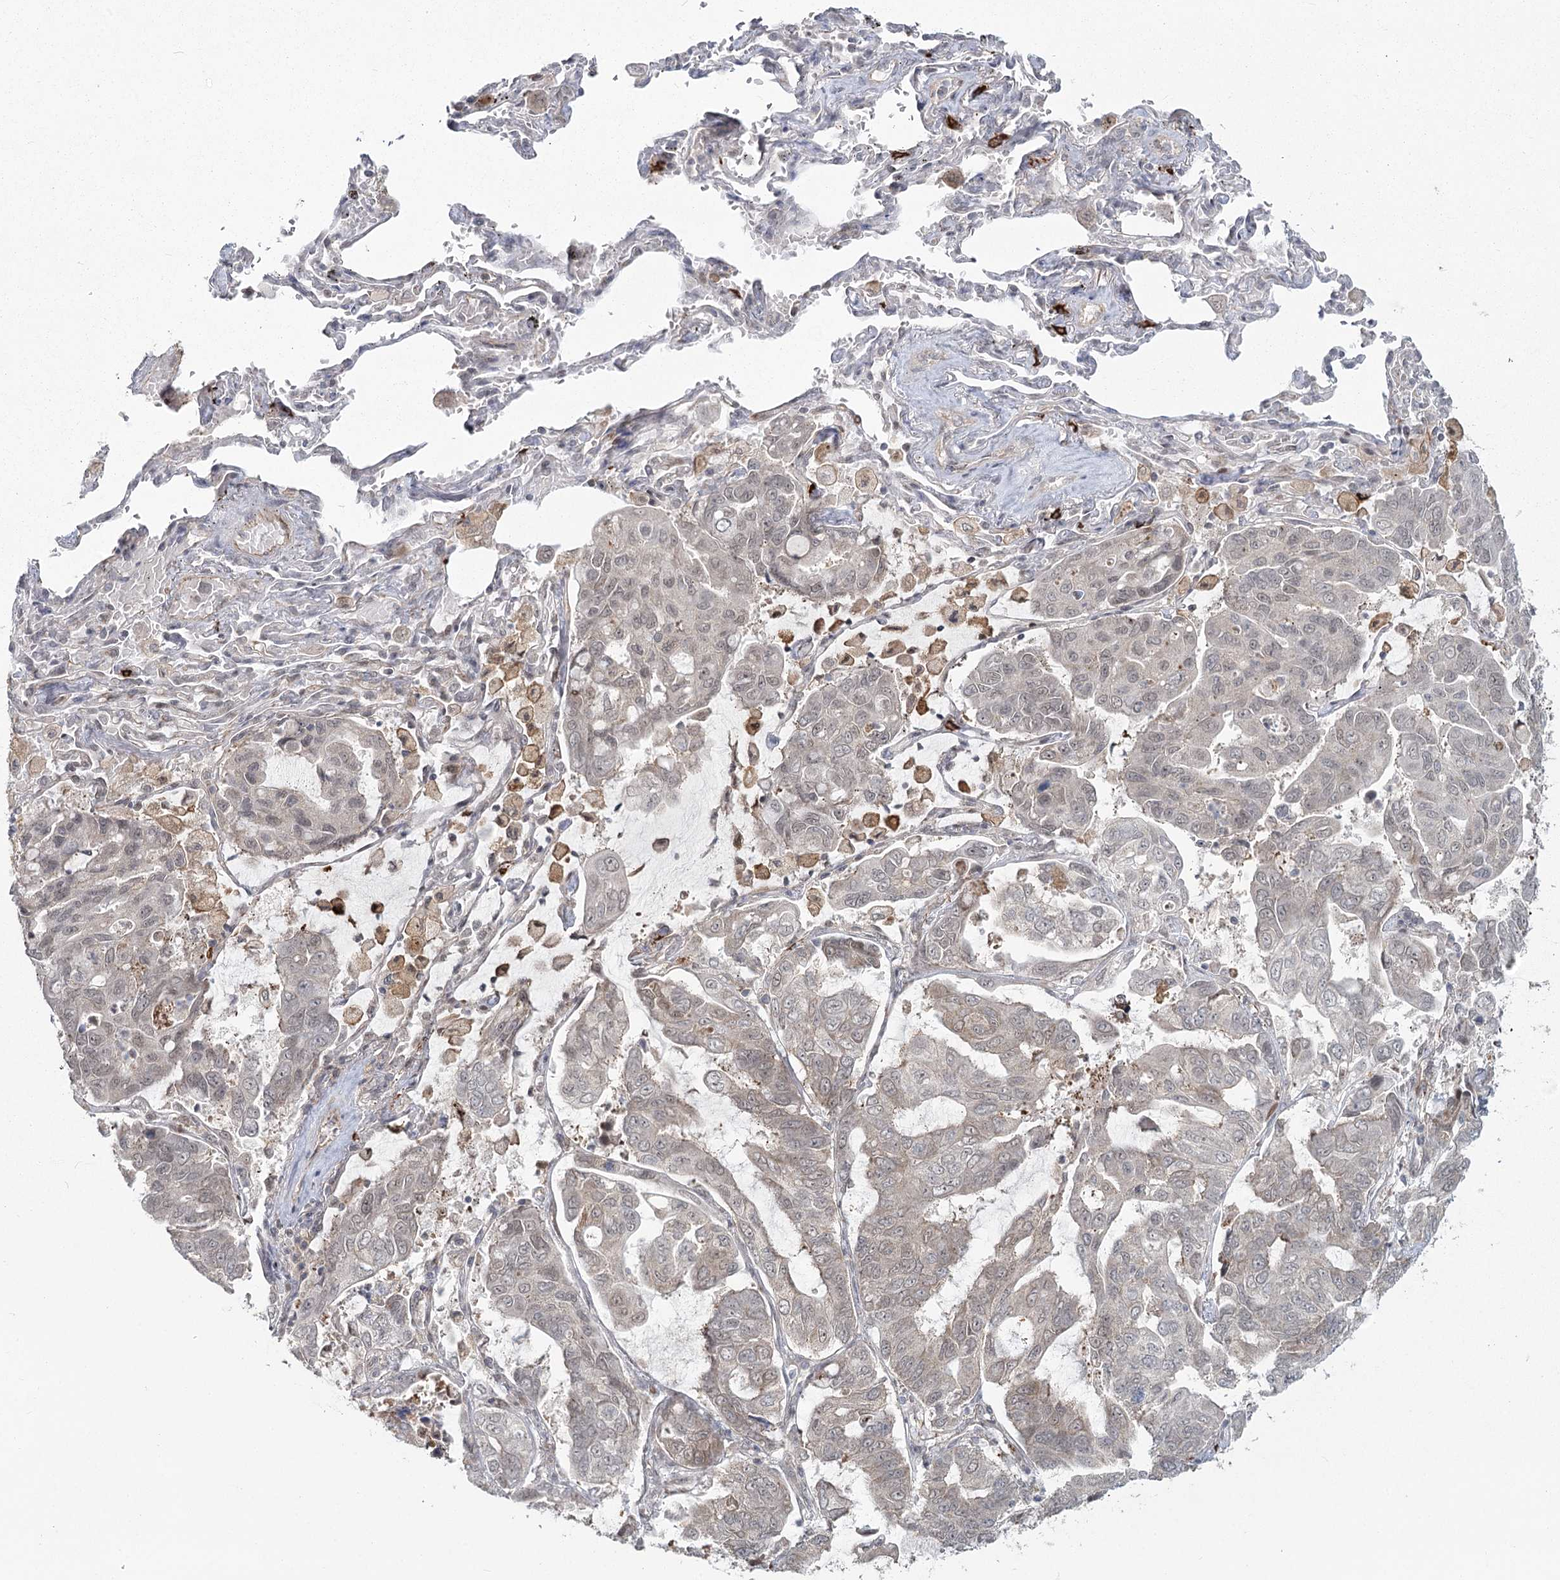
{"staining": {"intensity": "weak", "quantity": "25%-75%", "location": "cytoplasmic/membranous,nuclear"}, "tissue": "lung cancer", "cell_type": "Tumor cells", "image_type": "cancer", "snomed": [{"axis": "morphology", "description": "Adenocarcinoma, NOS"}, {"axis": "topography", "description": "Lung"}], "caption": "This image displays IHC staining of human lung cancer (adenocarcinoma), with low weak cytoplasmic/membranous and nuclear expression in about 25%-75% of tumor cells.", "gene": "AP2M1", "patient": {"sex": "male", "age": 64}}